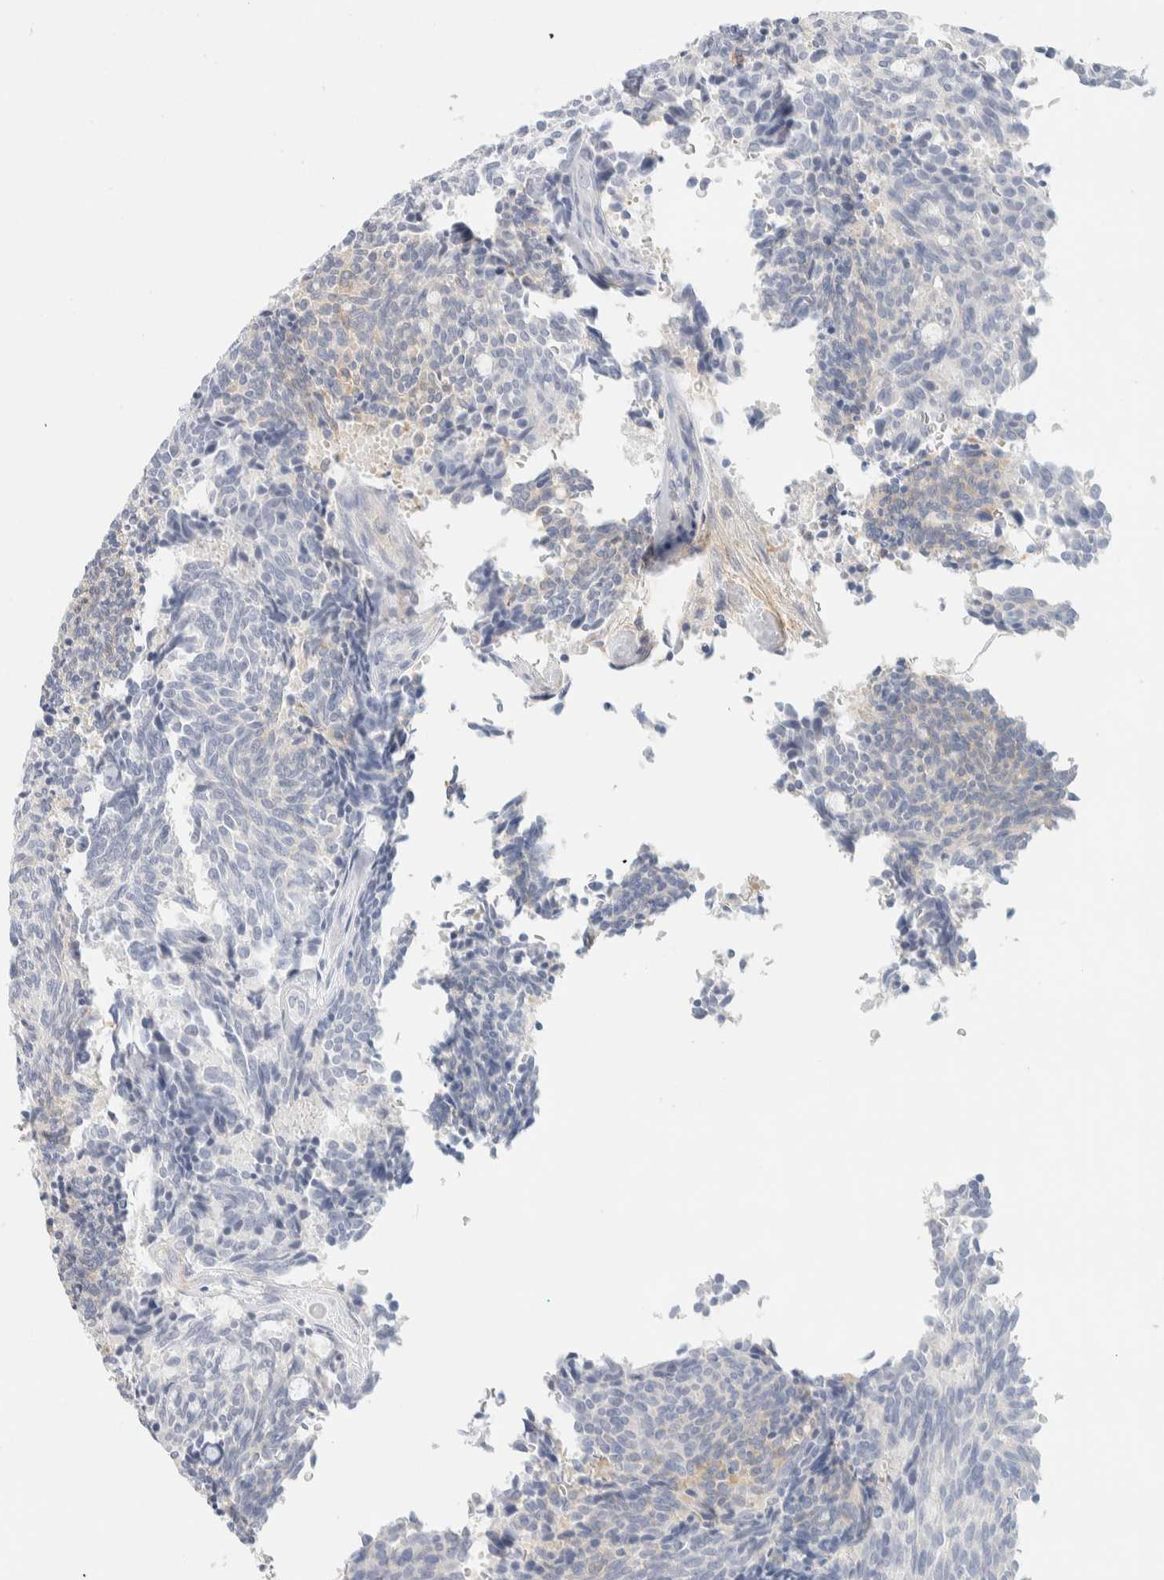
{"staining": {"intensity": "weak", "quantity": "<25%", "location": "cytoplasmic/membranous"}, "tissue": "carcinoid", "cell_type": "Tumor cells", "image_type": "cancer", "snomed": [{"axis": "morphology", "description": "Carcinoid, malignant, NOS"}, {"axis": "topography", "description": "Pancreas"}], "caption": "Carcinoid was stained to show a protein in brown. There is no significant expression in tumor cells.", "gene": "AFMID", "patient": {"sex": "female", "age": 54}}